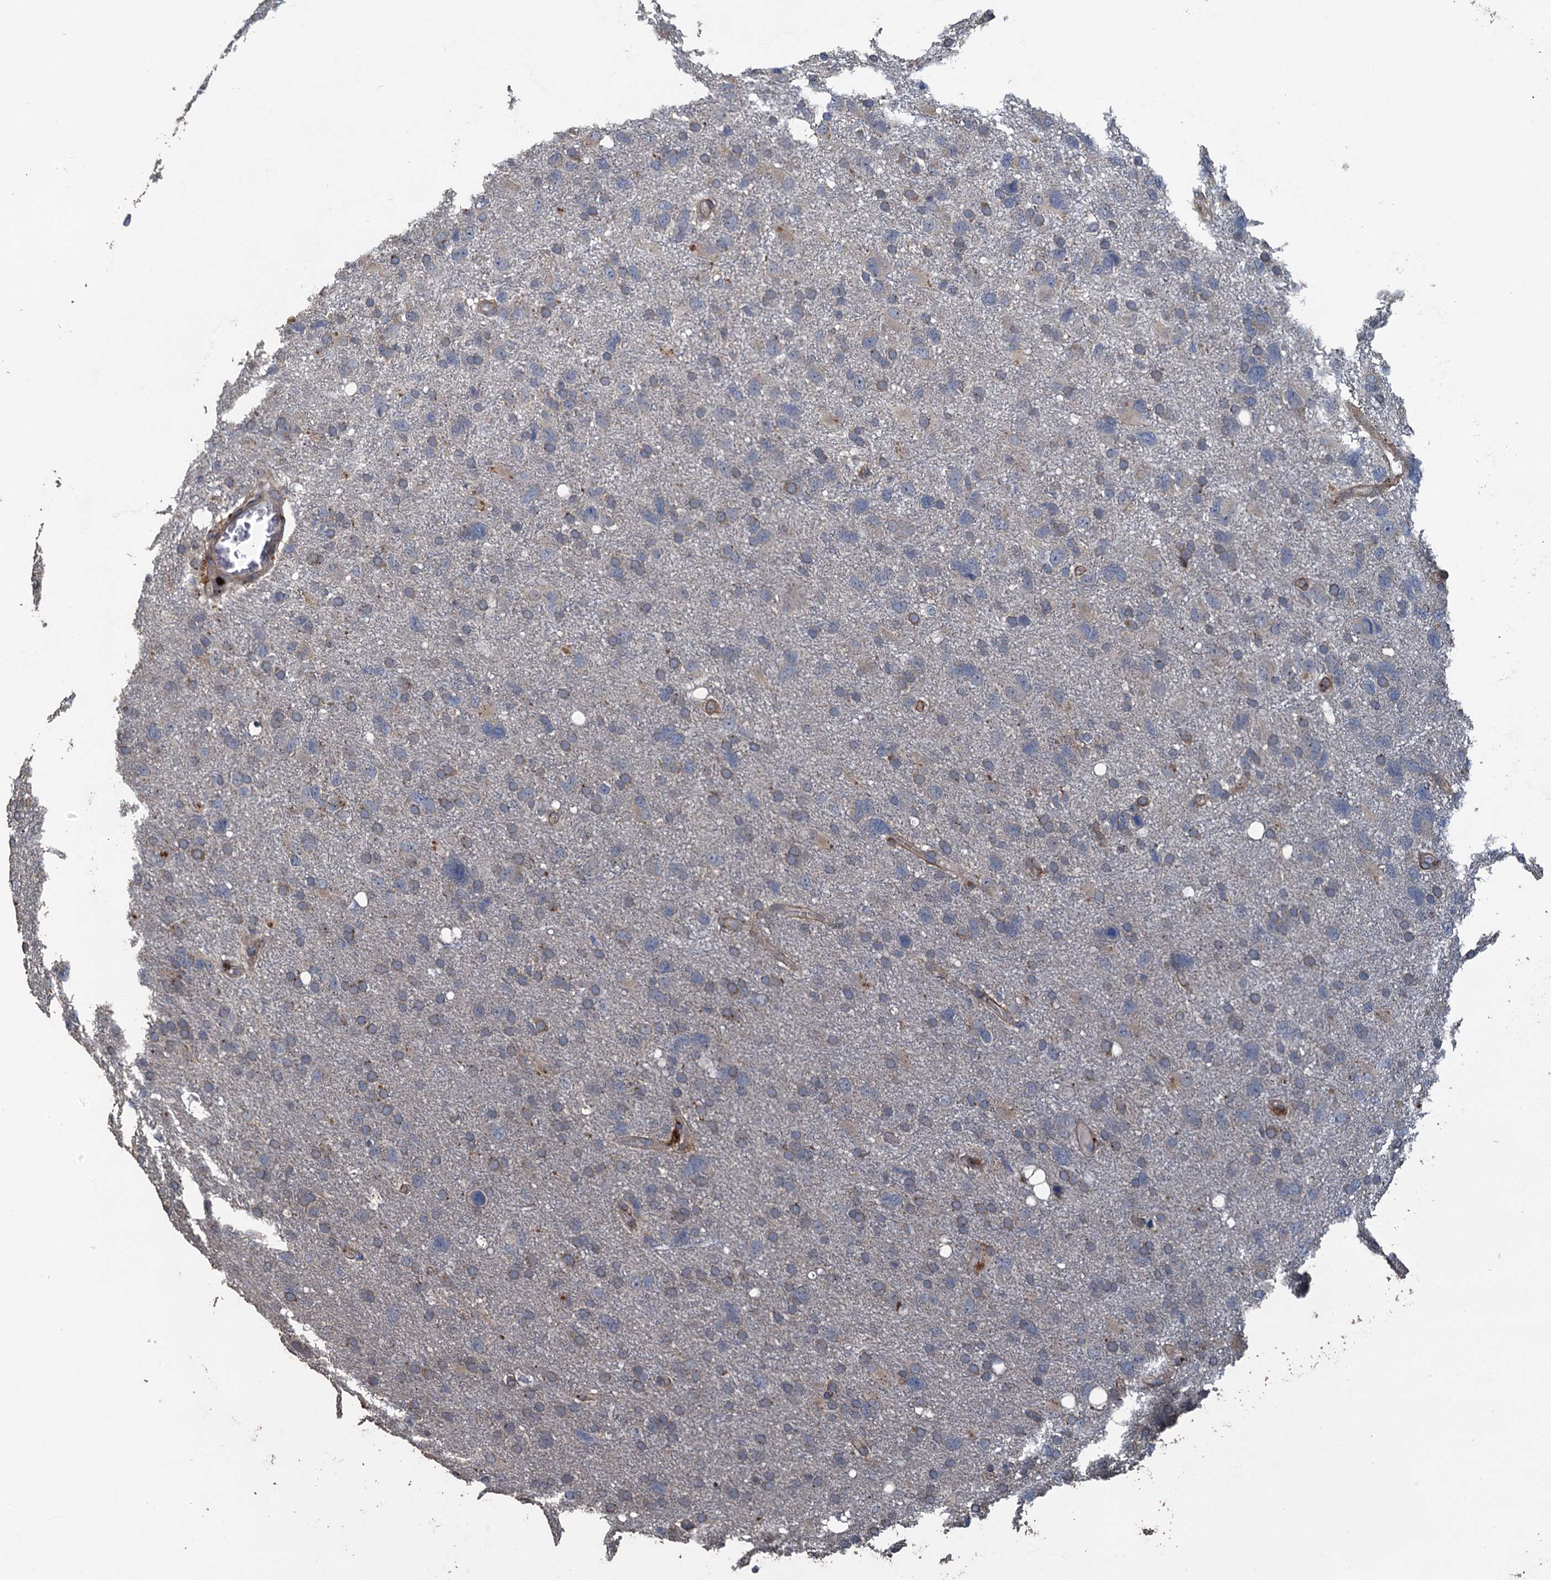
{"staining": {"intensity": "weak", "quantity": "<25%", "location": "cytoplasmic/membranous"}, "tissue": "glioma", "cell_type": "Tumor cells", "image_type": "cancer", "snomed": [{"axis": "morphology", "description": "Glioma, malignant, High grade"}, {"axis": "topography", "description": "Brain"}], "caption": "Tumor cells are negative for brown protein staining in high-grade glioma (malignant).", "gene": "AGRN", "patient": {"sex": "male", "age": 61}}